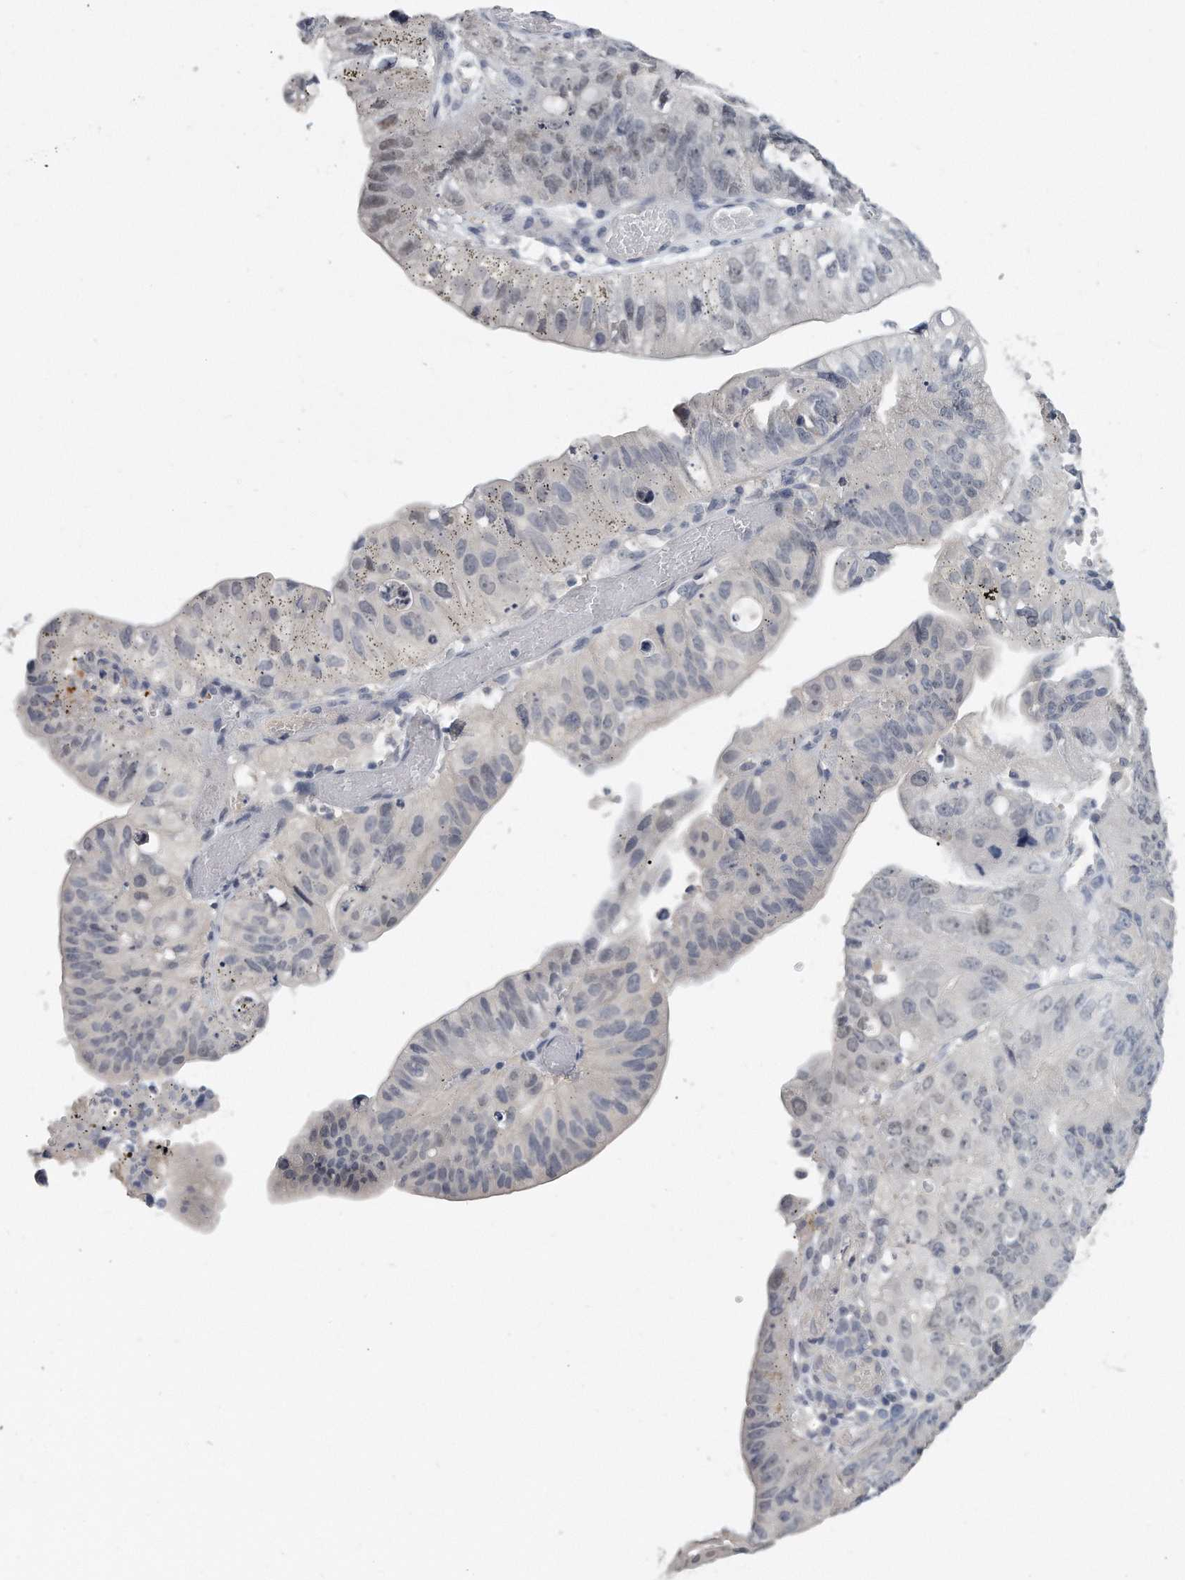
{"staining": {"intensity": "negative", "quantity": "none", "location": "none"}, "tissue": "stomach cancer", "cell_type": "Tumor cells", "image_type": "cancer", "snomed": [{"axis": "morphology", "description": "Adenocarcinoma, NOS"}, {"axis": "topography", "description": "Stomach"}], "caption": "Immunohistochemistry (IHC) micrograph of neoplastic tissue: human stomach adenocarcinoma stained with DAB (3,3'-diaminobenzidine) shows no significant protein expression in tumor cells.", "gene": "KLHL7", "patient": {"sex": "male", "age": 59}}